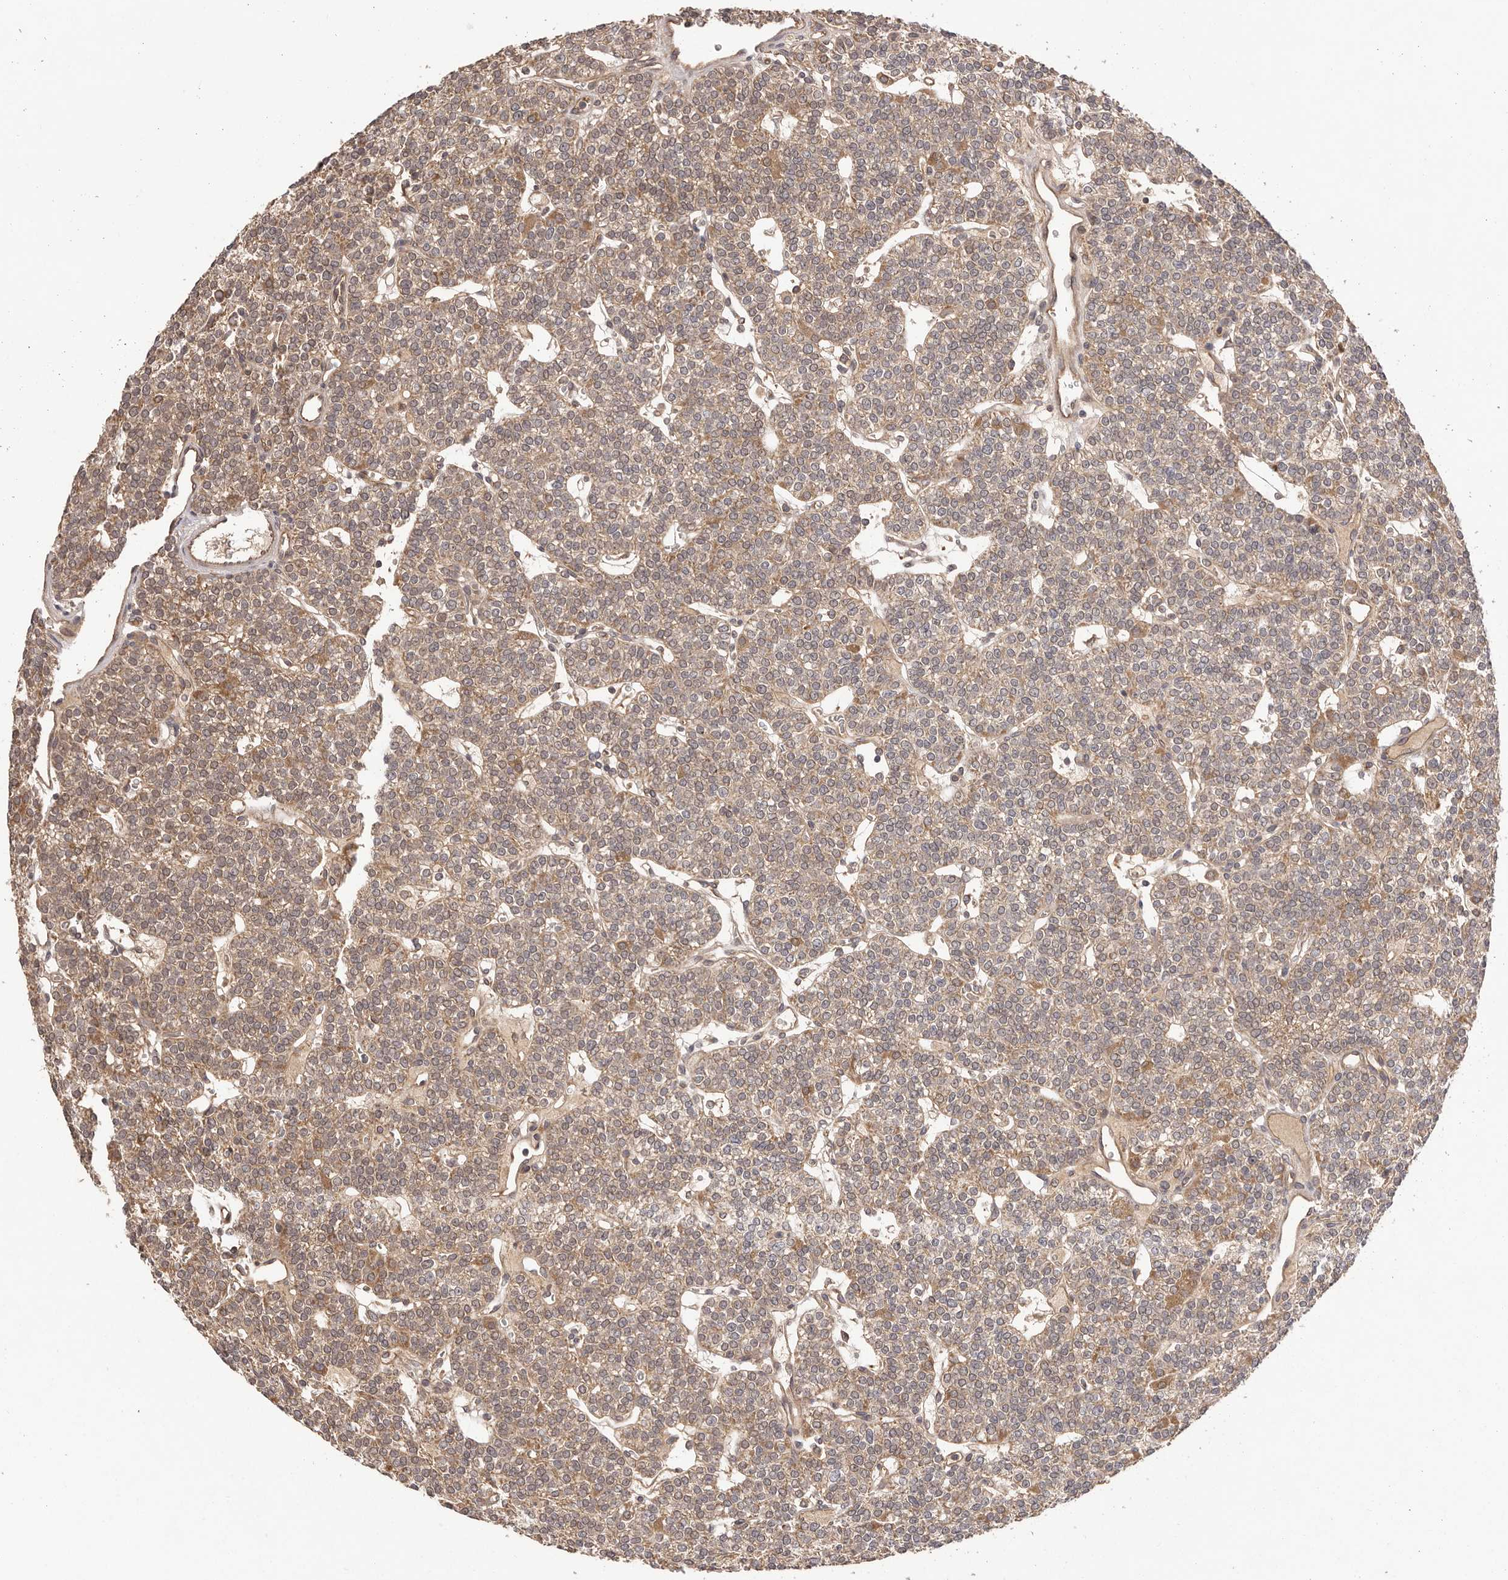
{"staining": {"intensity": "moderate", "quantity": ">75%", "location": "cytoplasmic/membranous"}, "tissue": "parathyroid gland", "cell_type": "Glandular cells", "image_type": "normal", "snomed": [{"axis": "morphology", "description": "Normal tissue, NOS"}, {"axis": "topography", "description": "Parathyroid gland"}], "caption": "Immunohistochemical staining of normal human parathyroid gland shows moderate cytoplasmic/membranous protein staining in about >75% of glandular cells. (Stains: DAB in brown, nuclei in blue, Microscopy: brightfield microscopy at high magnification).", "gene": "UBR2", "patient": {"sex": "male", "age": 83}}